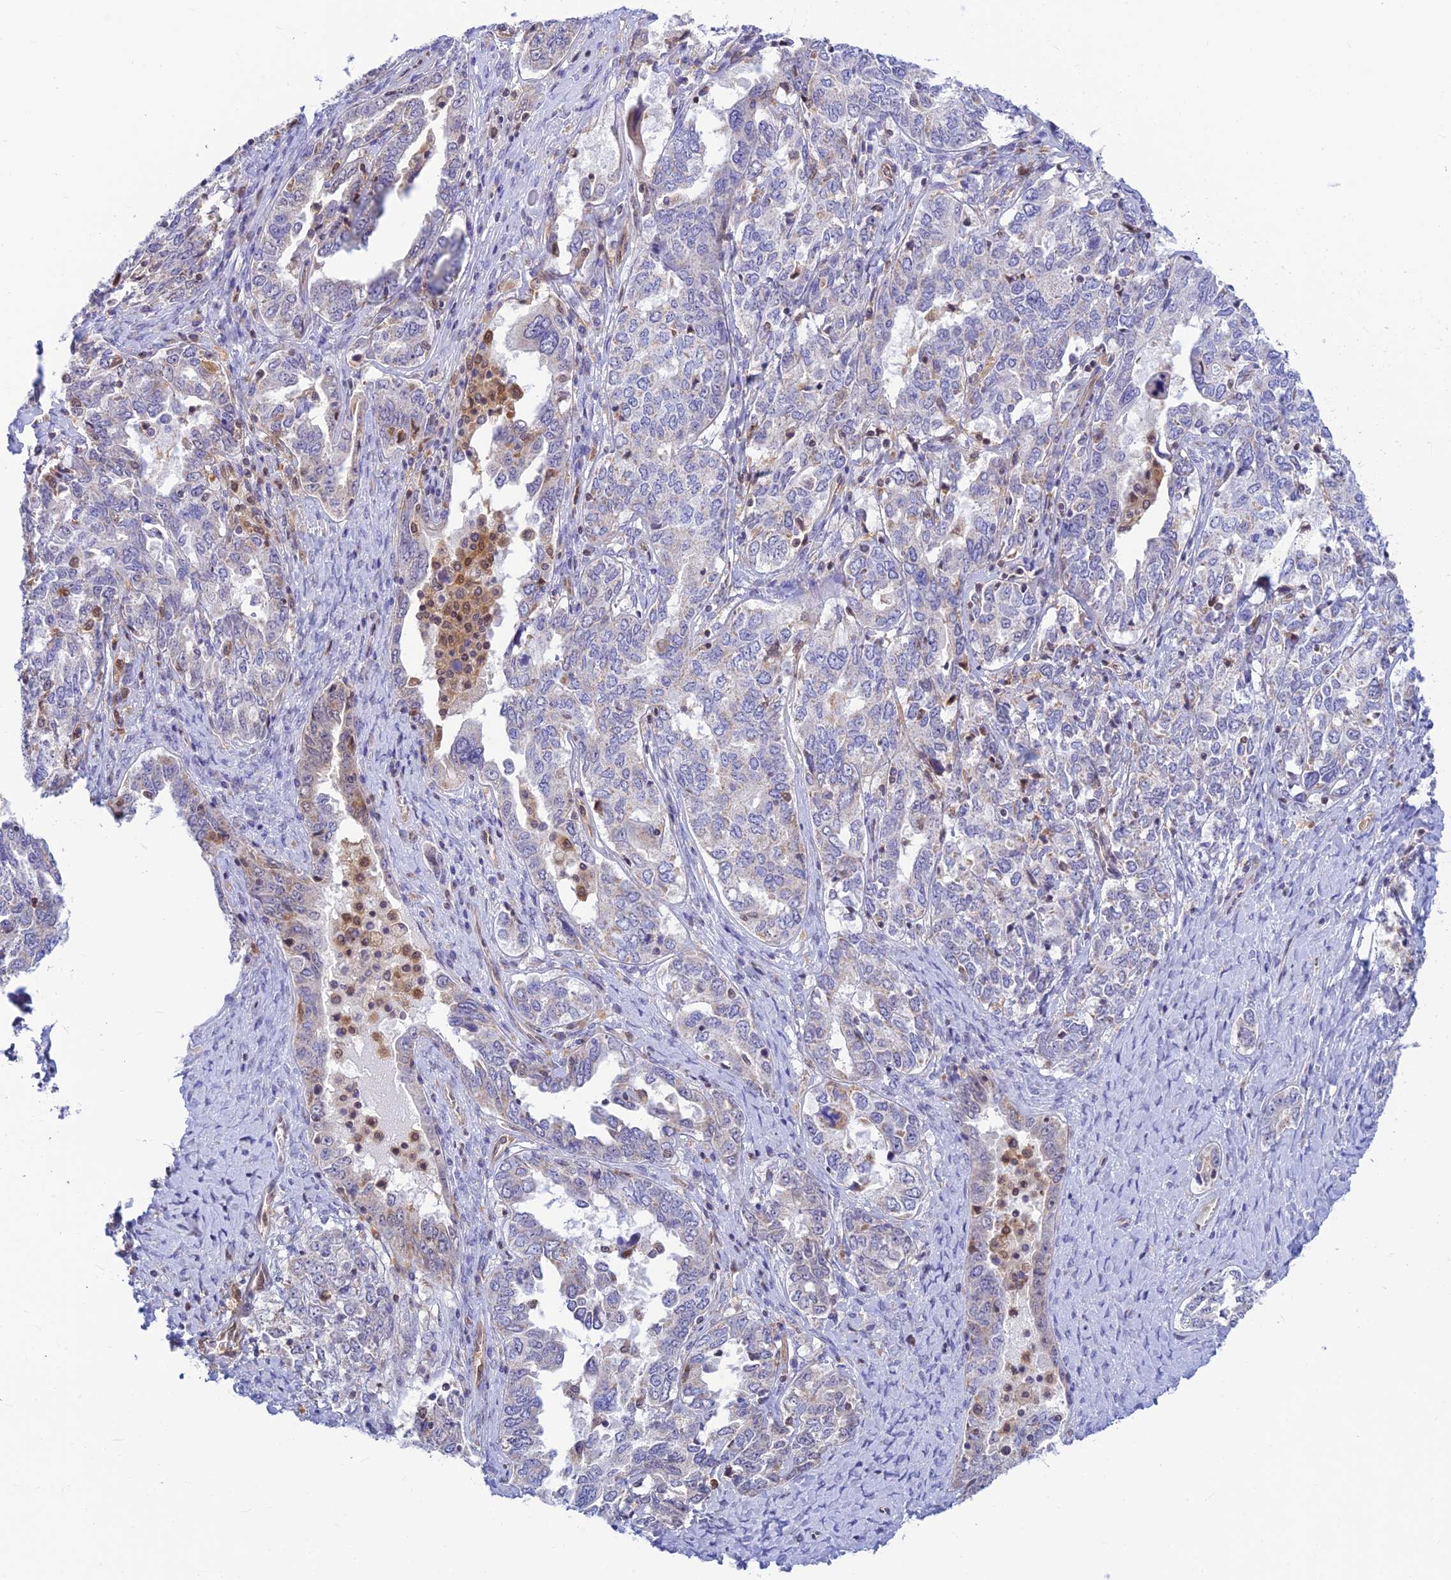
{"staining": {"intensity": "negative", "quantity": "none", "location": "none"}, "tissue": "ovarian cancer", "cell_type": "Tumor cells", "image_type": "cancer", "snomed": [{"axis": "morphology", "description": "Carcinoma, endometroid"}, {"axis": "topography", "description": "Ovary"}], "caption": "Tumor cells are negative for brown protein staining in endometroid carcinoma (ovarian).", "gene": "LYSMD2", "patient": {"sex": "female", "age": 62}}